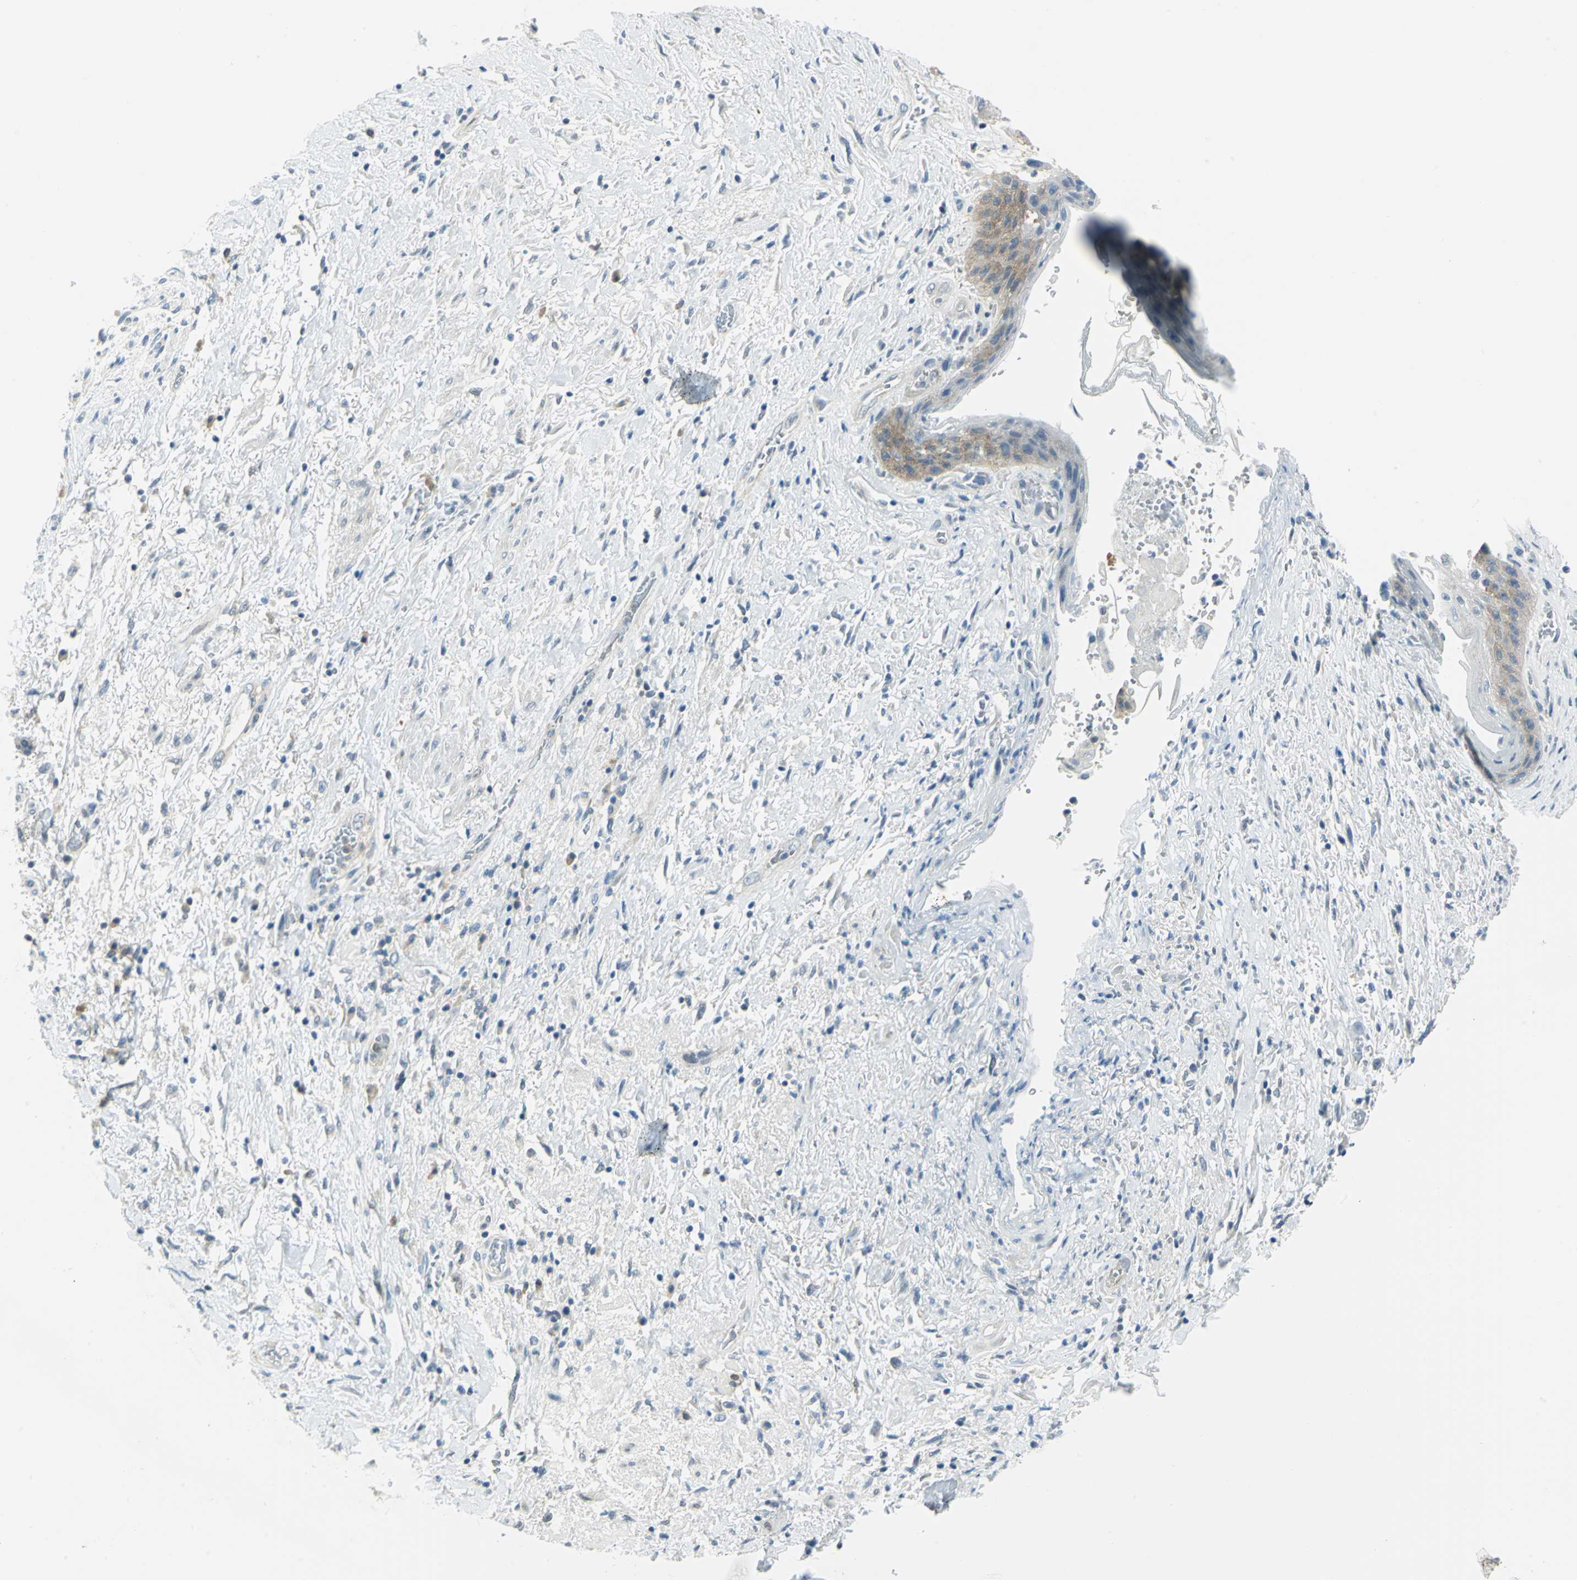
{"staining": {"intensity": "moderate", "quantity": "<25%", "location": "cytoplasmic/membranous"}, "tissue": "skin", "cell_type": "Epidermal cells", "image_type": "normal", "snomed": [{"axis": "morphology", "description": "Normal tissue, NOS"}, {"axis": "topography", "description": "Anal"}], "caption": "Immunohistochemical staining of unremarkable skin displays moderate cytoplasmic/membranous protein positivity in about <25% of epidermal cells.", "gene": "ALDOA", "patient": {"sex": "female", "age": 46}}